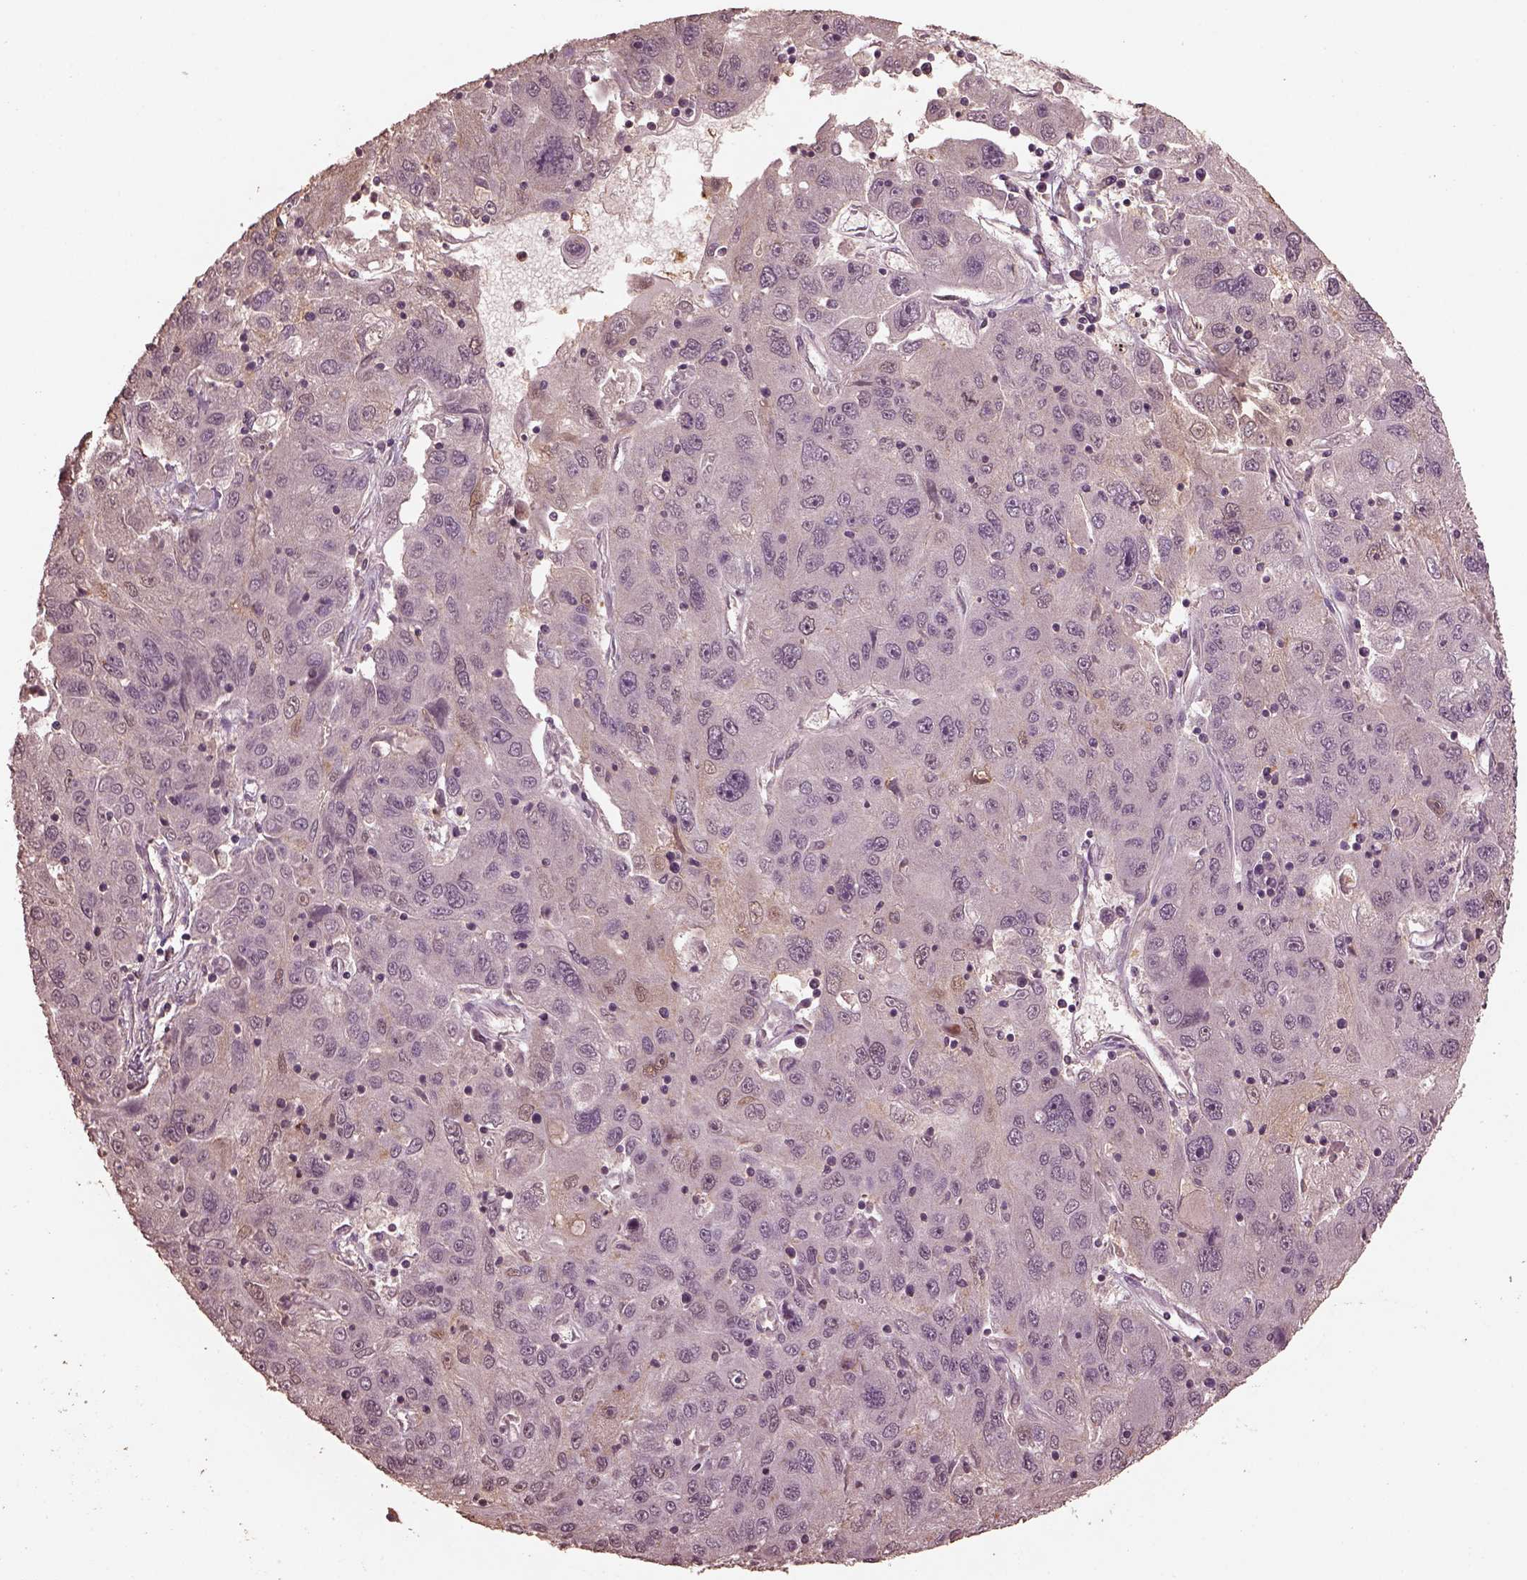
{"staining": {"intensity": "negative", "quantity": "none", "location": "none"}, "tissue": "stomach cancer", "cell_type": "Tumor cells", "image_type": "cancer", "snomed": [{"axis": "morphology", "description": "Adenocarcinoma, NOS"}, {"axis": "topography", "description": "Stomach"}], "caption": "Immunohistochemistry histopathology image of neoplastic tissue: adenocarcinoma (stomach) stained with DAB (3,3'-diaminobenzidine) demonstrates no significant protein expression in tumor cells. Brightfield microscopy of IHC stained with DAB (brown) and hematoxylin (blue), captured at high magnification.", "gene": "CPT1C", "patient": {"sex": "male", "age": 56}}